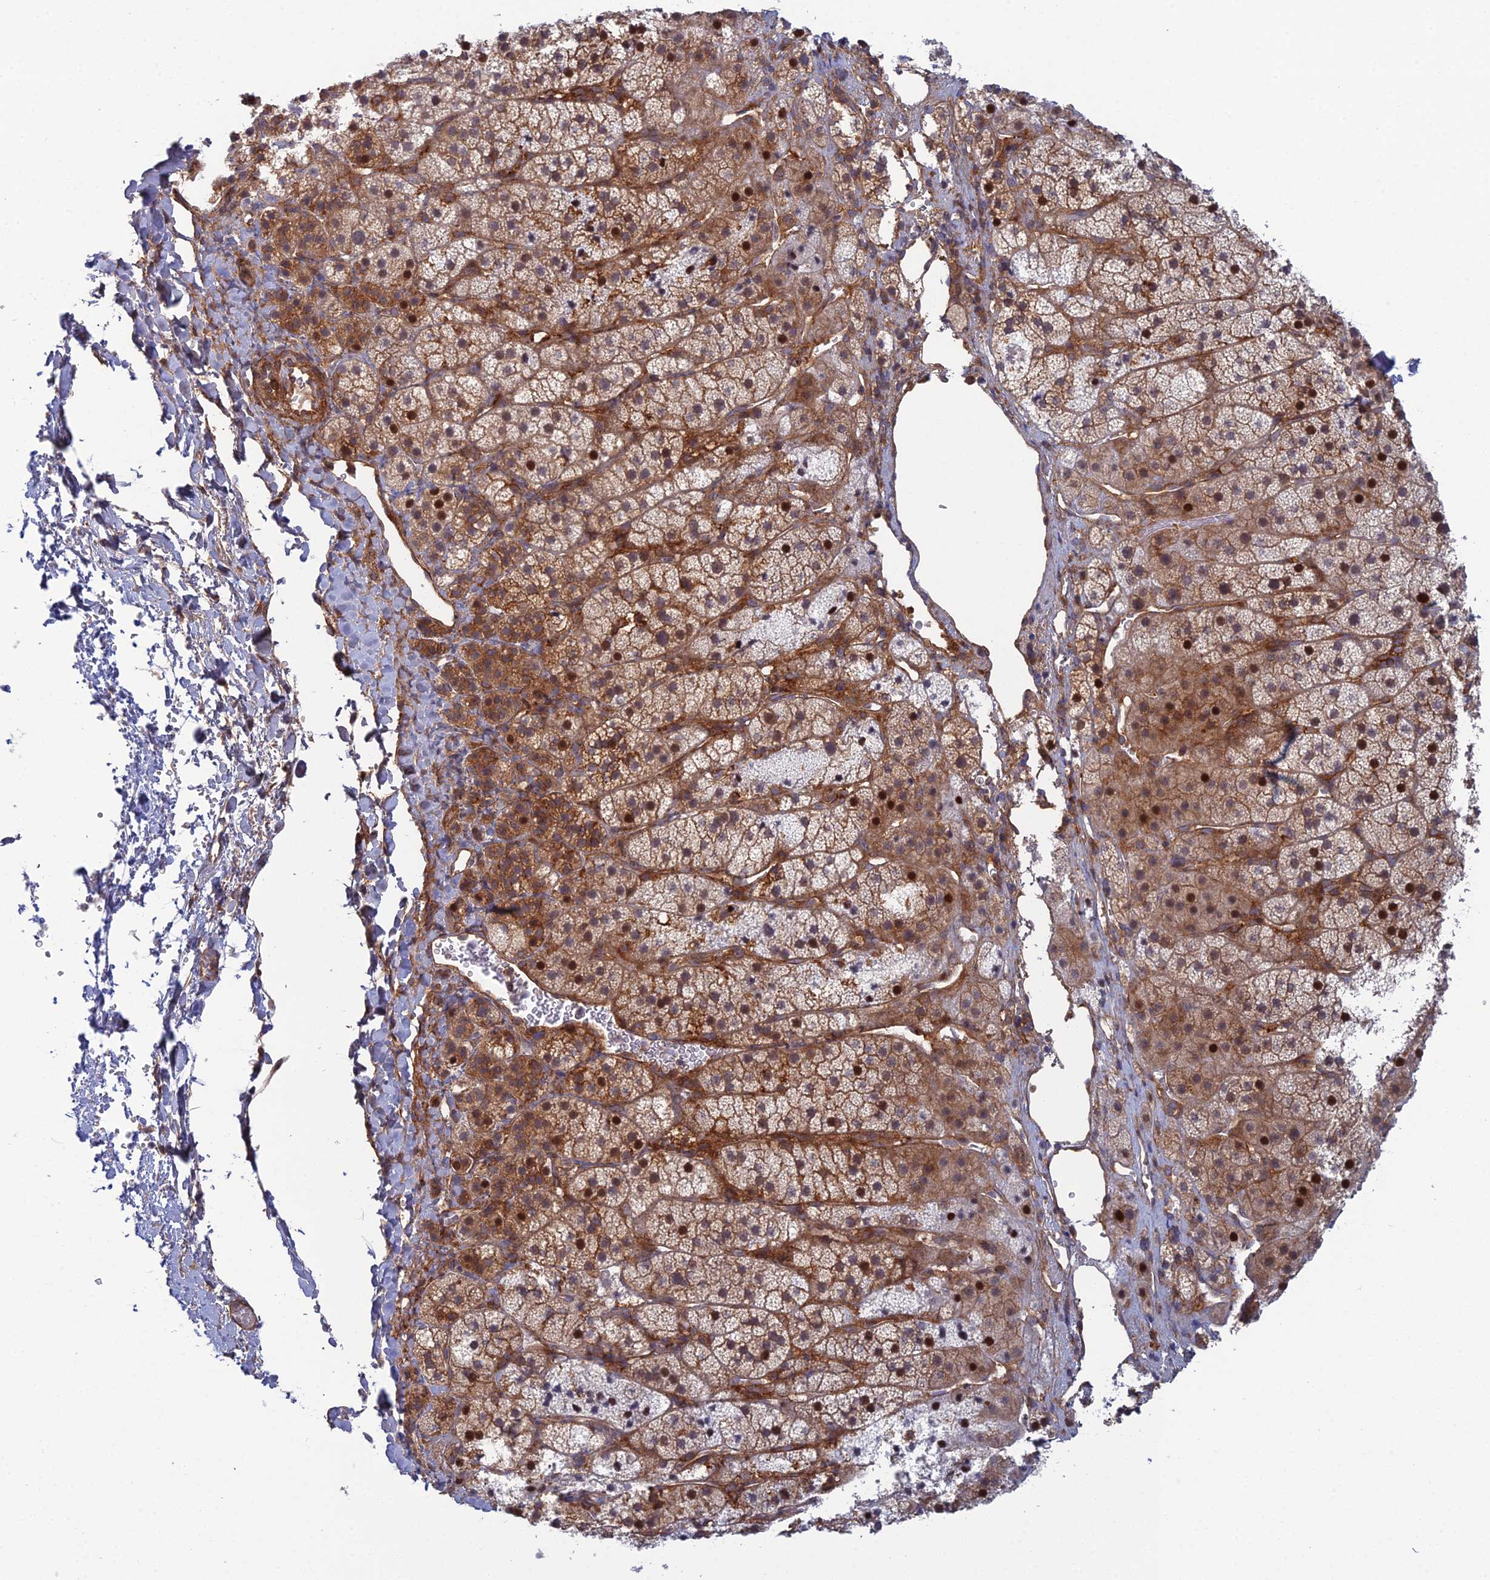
{"staining": {"intensity": "strong", "quantity": "25%-75%", "location": "cytoplasmic/membranous,nuclear"}, "tissue": "adrenal gland", "cell_type": "Glandular cells", "image_type": "normal", "snomed": [{"axis": "morphology", "description": "Normal tissue, NOS"}, {"axis": "topography", "description": "Adrenal gland"}], "caption": "A brown stain labels strong cytoplasmic/membranous,nuclear positivity of a protein in glandular cells of unremarkable human adrenal gland. The protein of interest is stained brown, and the nuclei are stained in blue (DAB (3,3'-diaminobenzidine) IHC with brightfield microscopy, high magnification).", "gene": "ABHD1", "patient": {"sex": "female", "age": 44}}